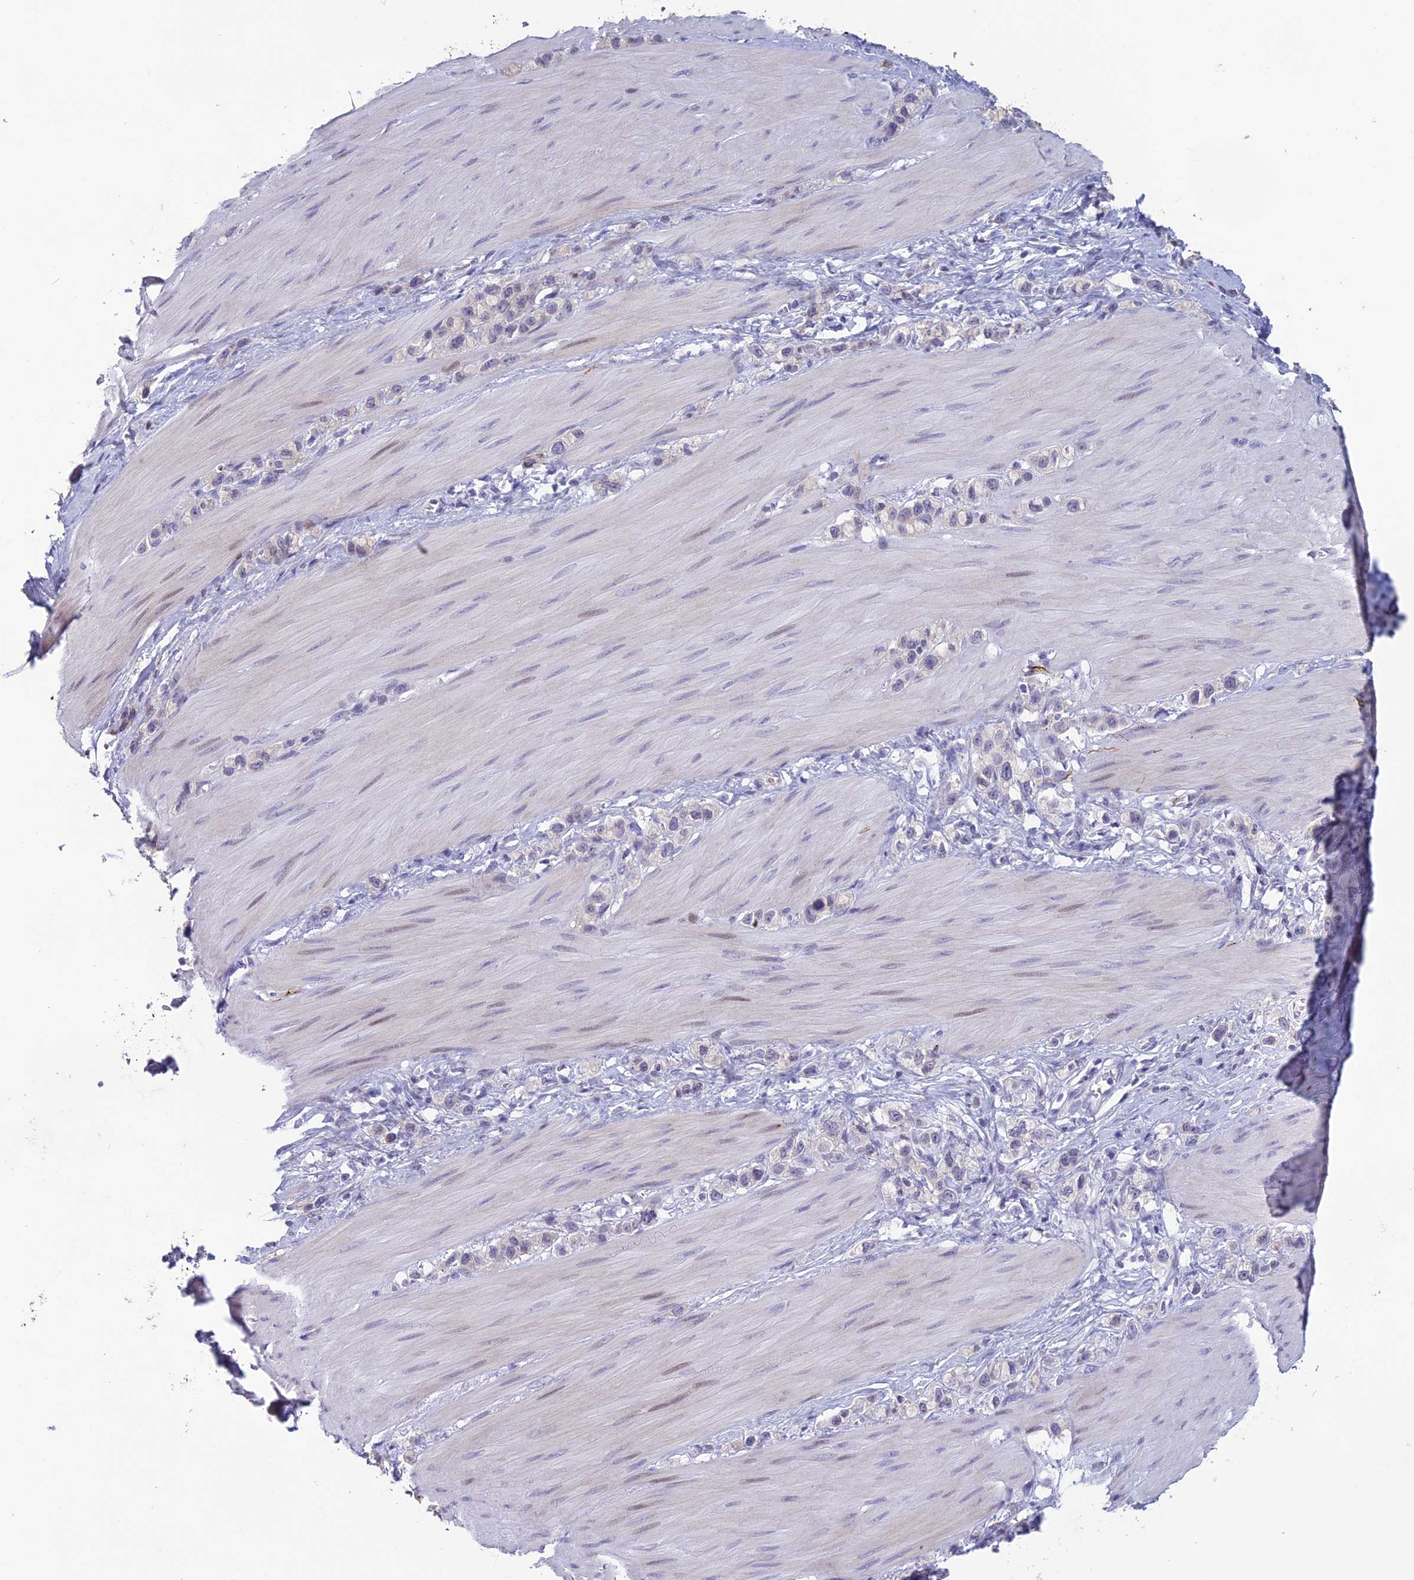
{"staining": {"intensity": "negative", "quantity": "none", "location": "none"}, "tissue": "stomach cancer", "cell_type": "Tumor cells", "image_type": "cancer", "snomed": [{"axis": "morphology", "description": "Adenocarcinoma, NOS"}, {"axis": "topography", "description": "Stomach"}], "caption": "The photomicrograph reveals no staining of tumor cells in adenocarcinoma (stomach).", "gene": "TMEM134", "patient": {"sex": "female", "age": 65}}